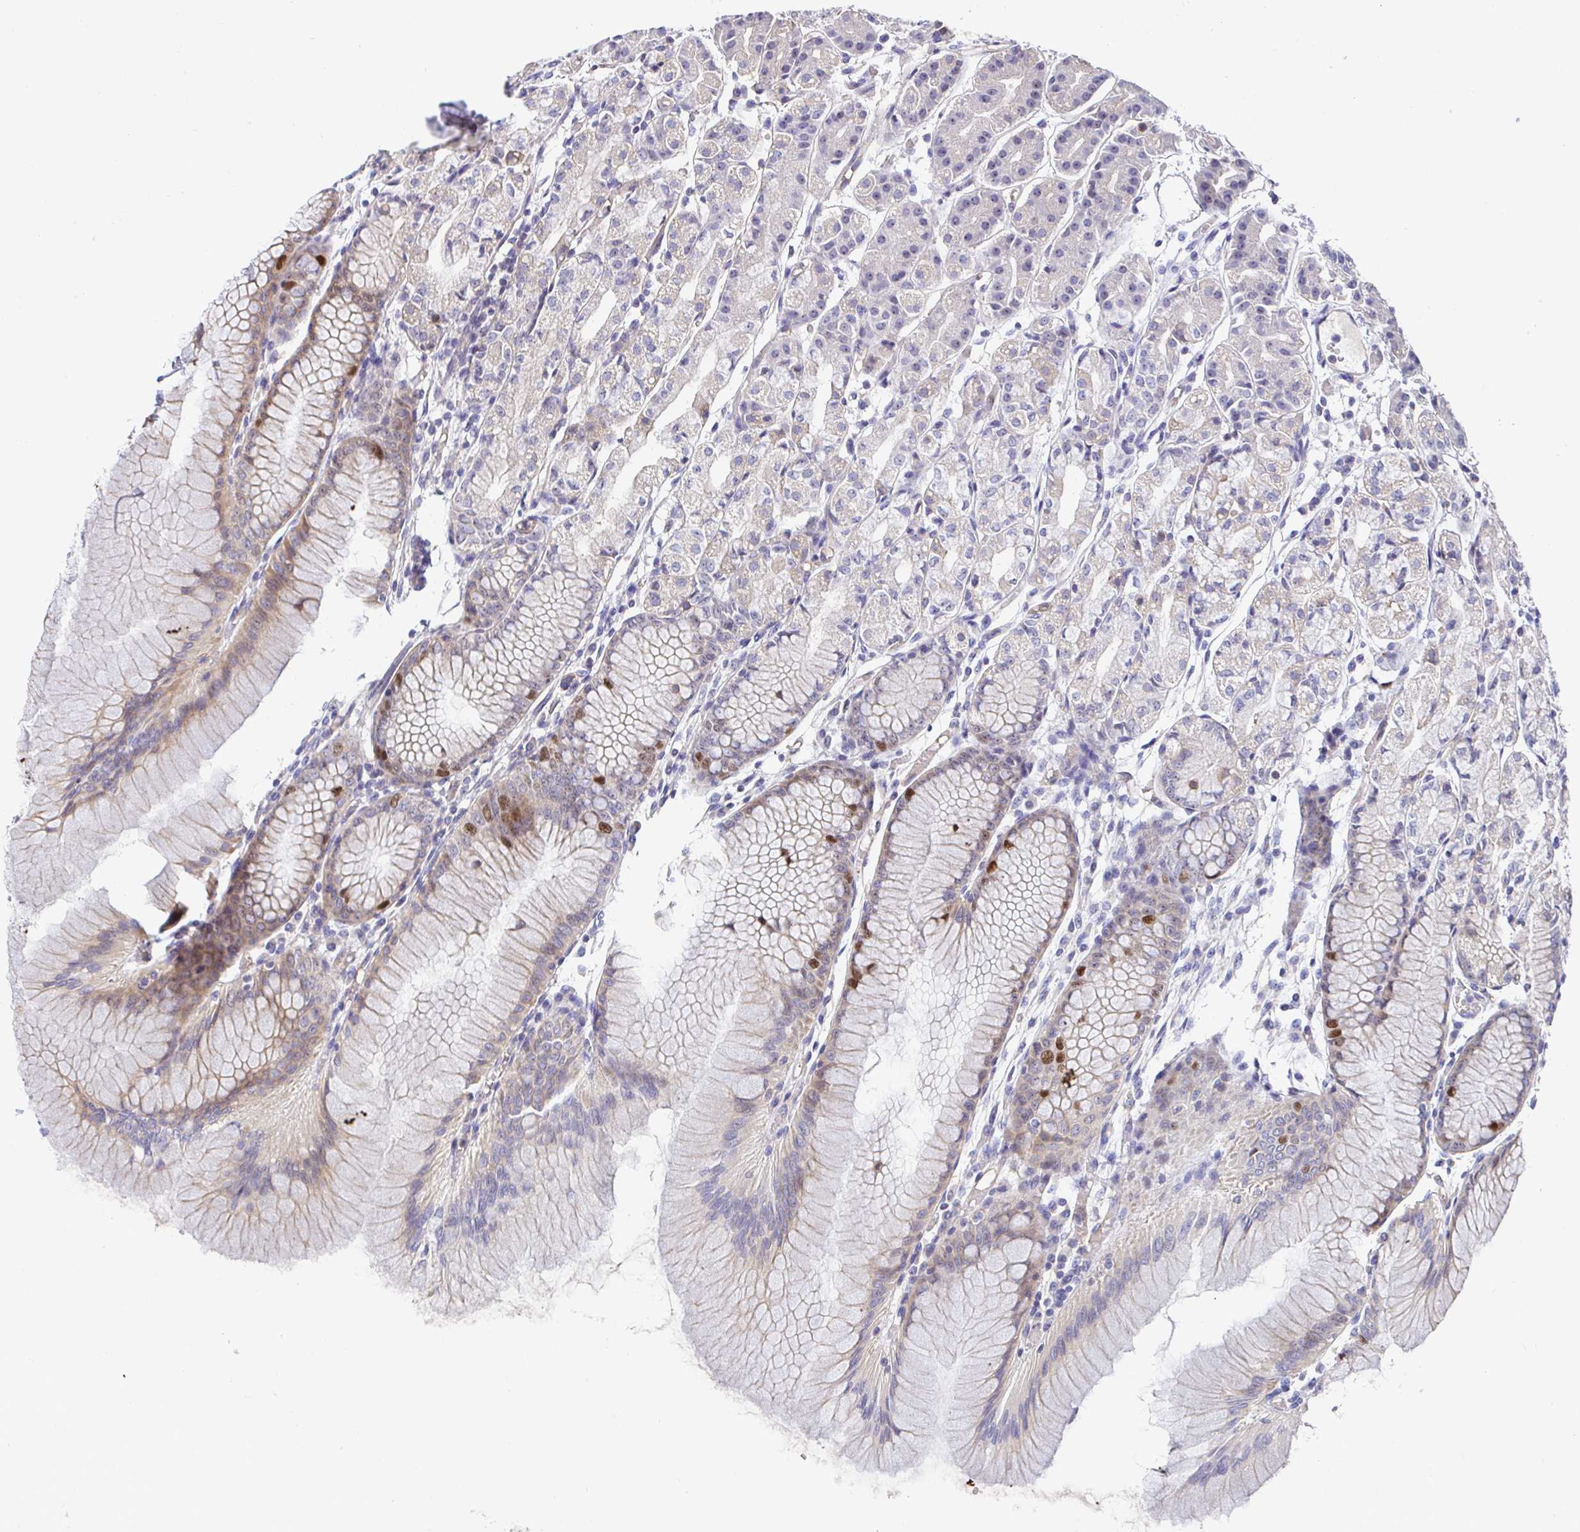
{"staining": {"intensity": "moderate", "quantity": "<25%", "location": "cytoplasmic/membranous,nuclear"}, "tissue": "stomach", "cell_type": "Glandular cells", "image_type": "normal", "snomed": [{"axis": "morphology", "description": "Normal tissue, NOS"}, {"axis": "topography", "description": "Stomach"}], "caption": "Benign stomach exhibits moderate cytoplasmic/membranous,nuclear positivity in about <25% of glandular cells.", "gene": "TIMELESS", "patient": {"sex": "female", "age": 57}}